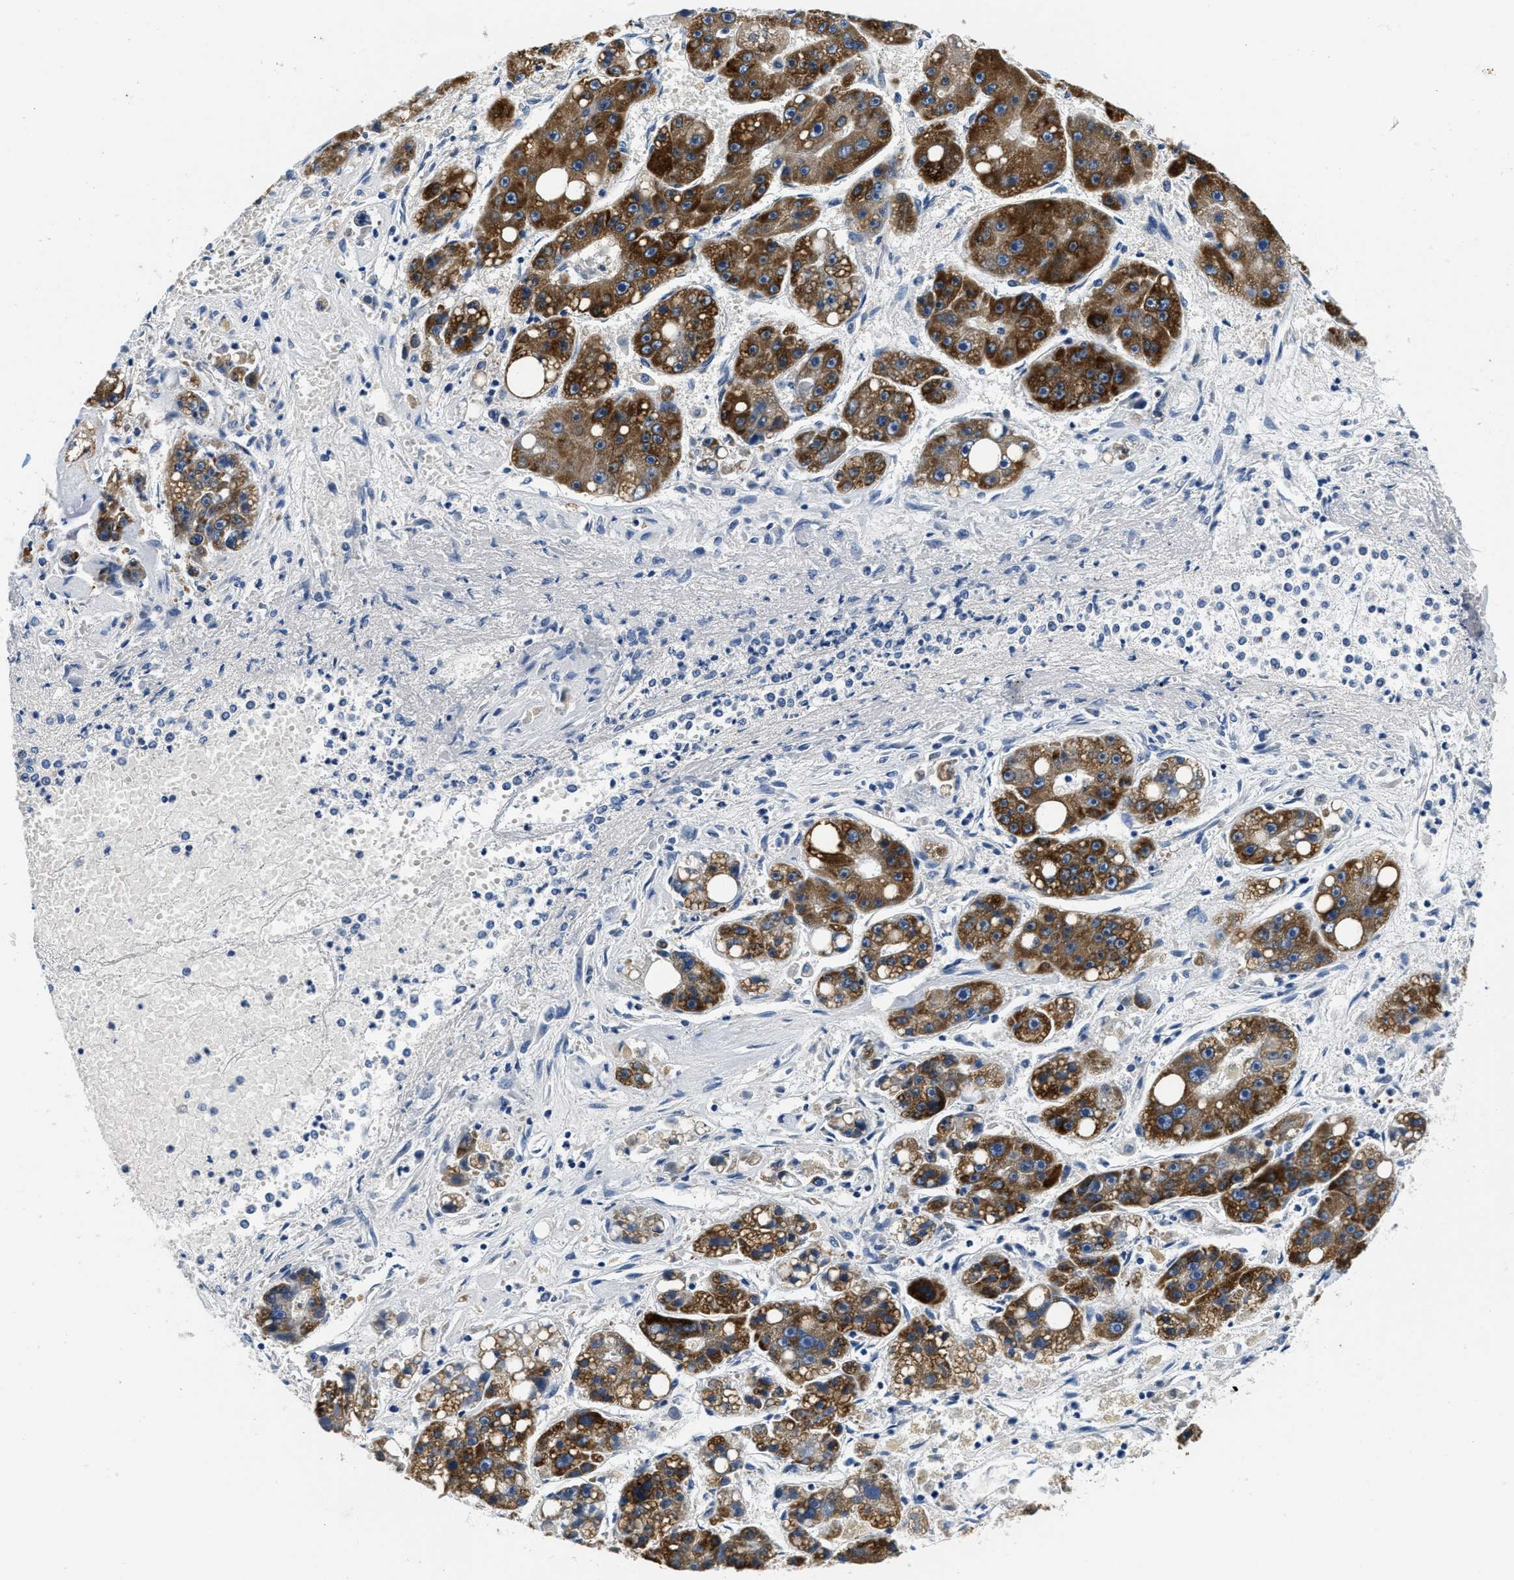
{"staining": {"intensity": "strong", "quantity": ">75%", "location": "cytoplasmic/membranous"}, "tissue": "liver cancer", "cell_type": "Tumor cells", "image_type": "cancer", "snomed": [{"axis": "morphology", "description": "Carcinoma, Hepatocellular, NOS"}, {"axis": "topography", "description": "Liver"}], "caption": "Immunohistochemical staining of liver hepatocellular carcinoma displays strong cytoplasmic/membranous protein expression in about >75% of tumor cells.", "gene": "ALDH3A2", "patient": {"sex": "female", "age": 61}}